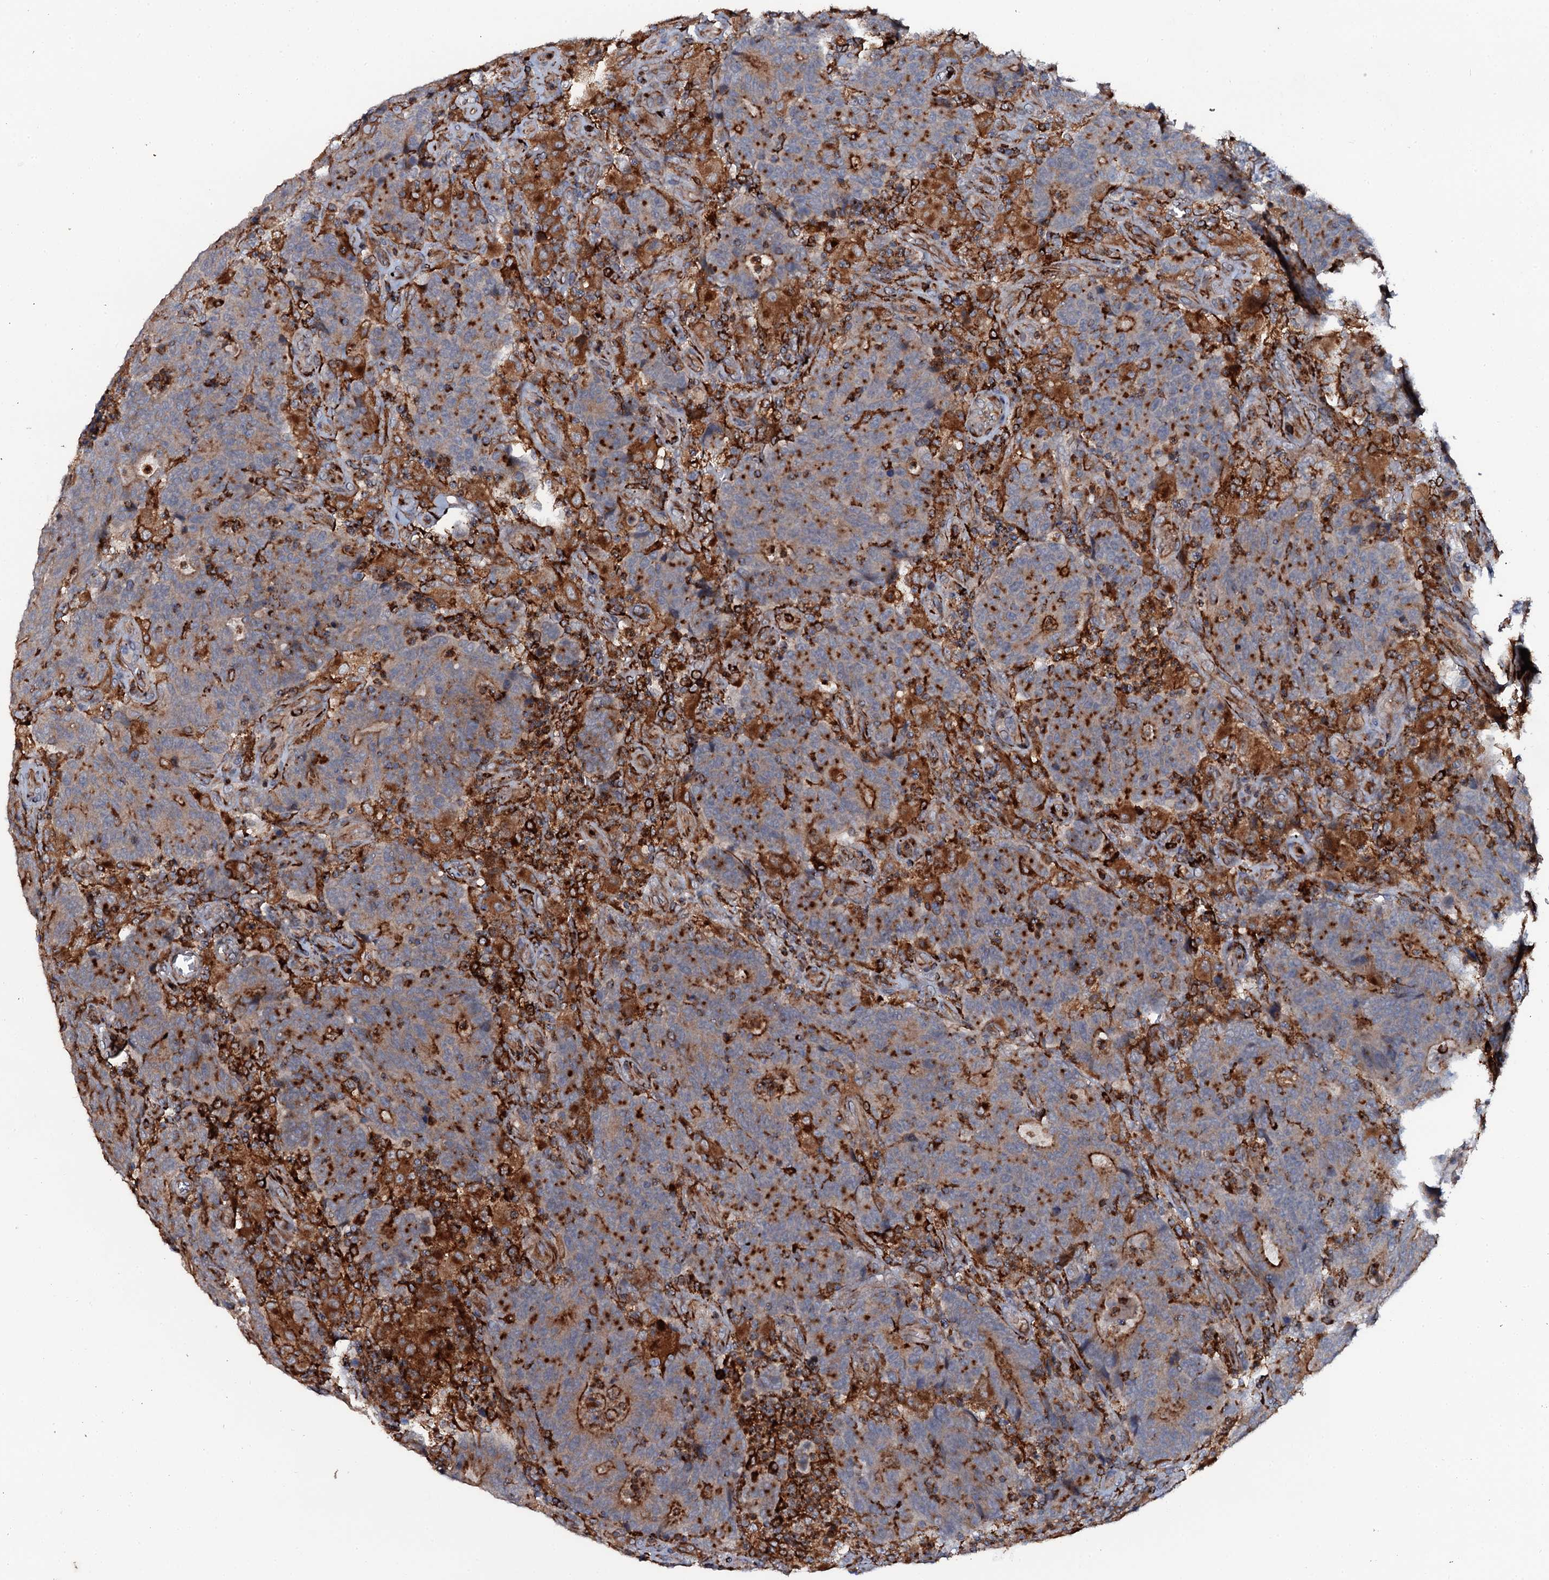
{"staining": {"intensity": "moderate", "quantity": ">75%", "location": "cytoplasmic/membranous"}, "tissue": "colorectal cancer", "cell_type": "Tumor cells", "image_type": "cancer", "snomed": [{"axis": "morphology", "description": "Adenocarcinoma, NOS"}, {"axis": "topography", "description": "Colon"}], "caption": "The immunohistochemical stain labels moderate cytoplasmic/membranous staining in tumor cells of colorectal cancer (adenocarcinoma) tissue.", "gene": "VAMP8", "patient": {"sex": "female", "age": 75}}